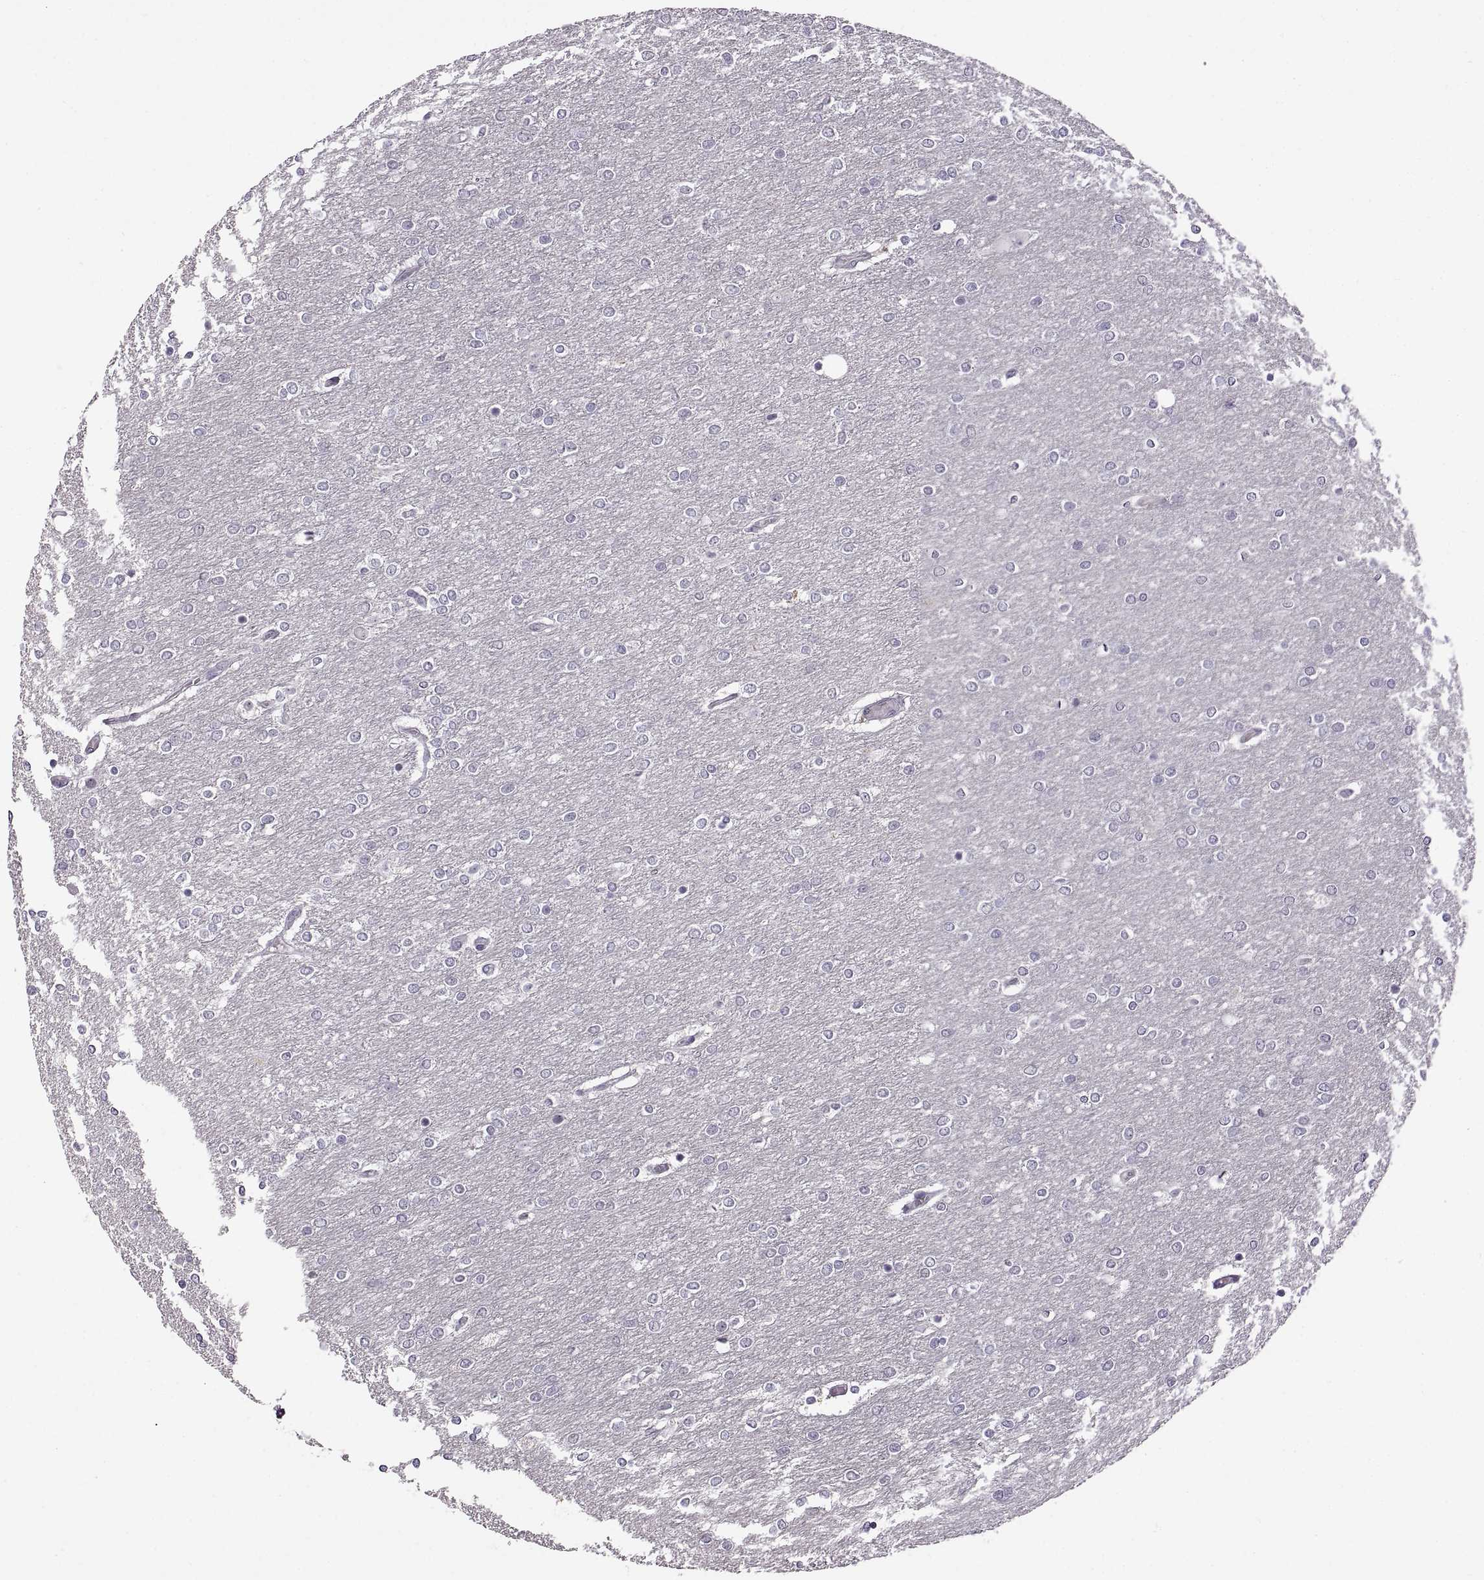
{"staining": {"intensity": "negative", "quantity": "none", "location": "none"}, "tissue": "glioma", "cell_type": "Tumor cells", "image_type": "cancer", "snomed": [{"axis": "morphology", "description": "Glioma, malignant, High grade"}, {"axis": "topography", "description": "Brain"}], "caption": "This histopathology image is of malignant glioma (high-grade) stained with IHC to label a protein in brown with the nuclei are counter-stained blue. There is no expression in tumor cells. (DAB IHC with hematoxylin counter stain).", "gene": "NEK2", "patient": {"sex": "female", "age": 61}}